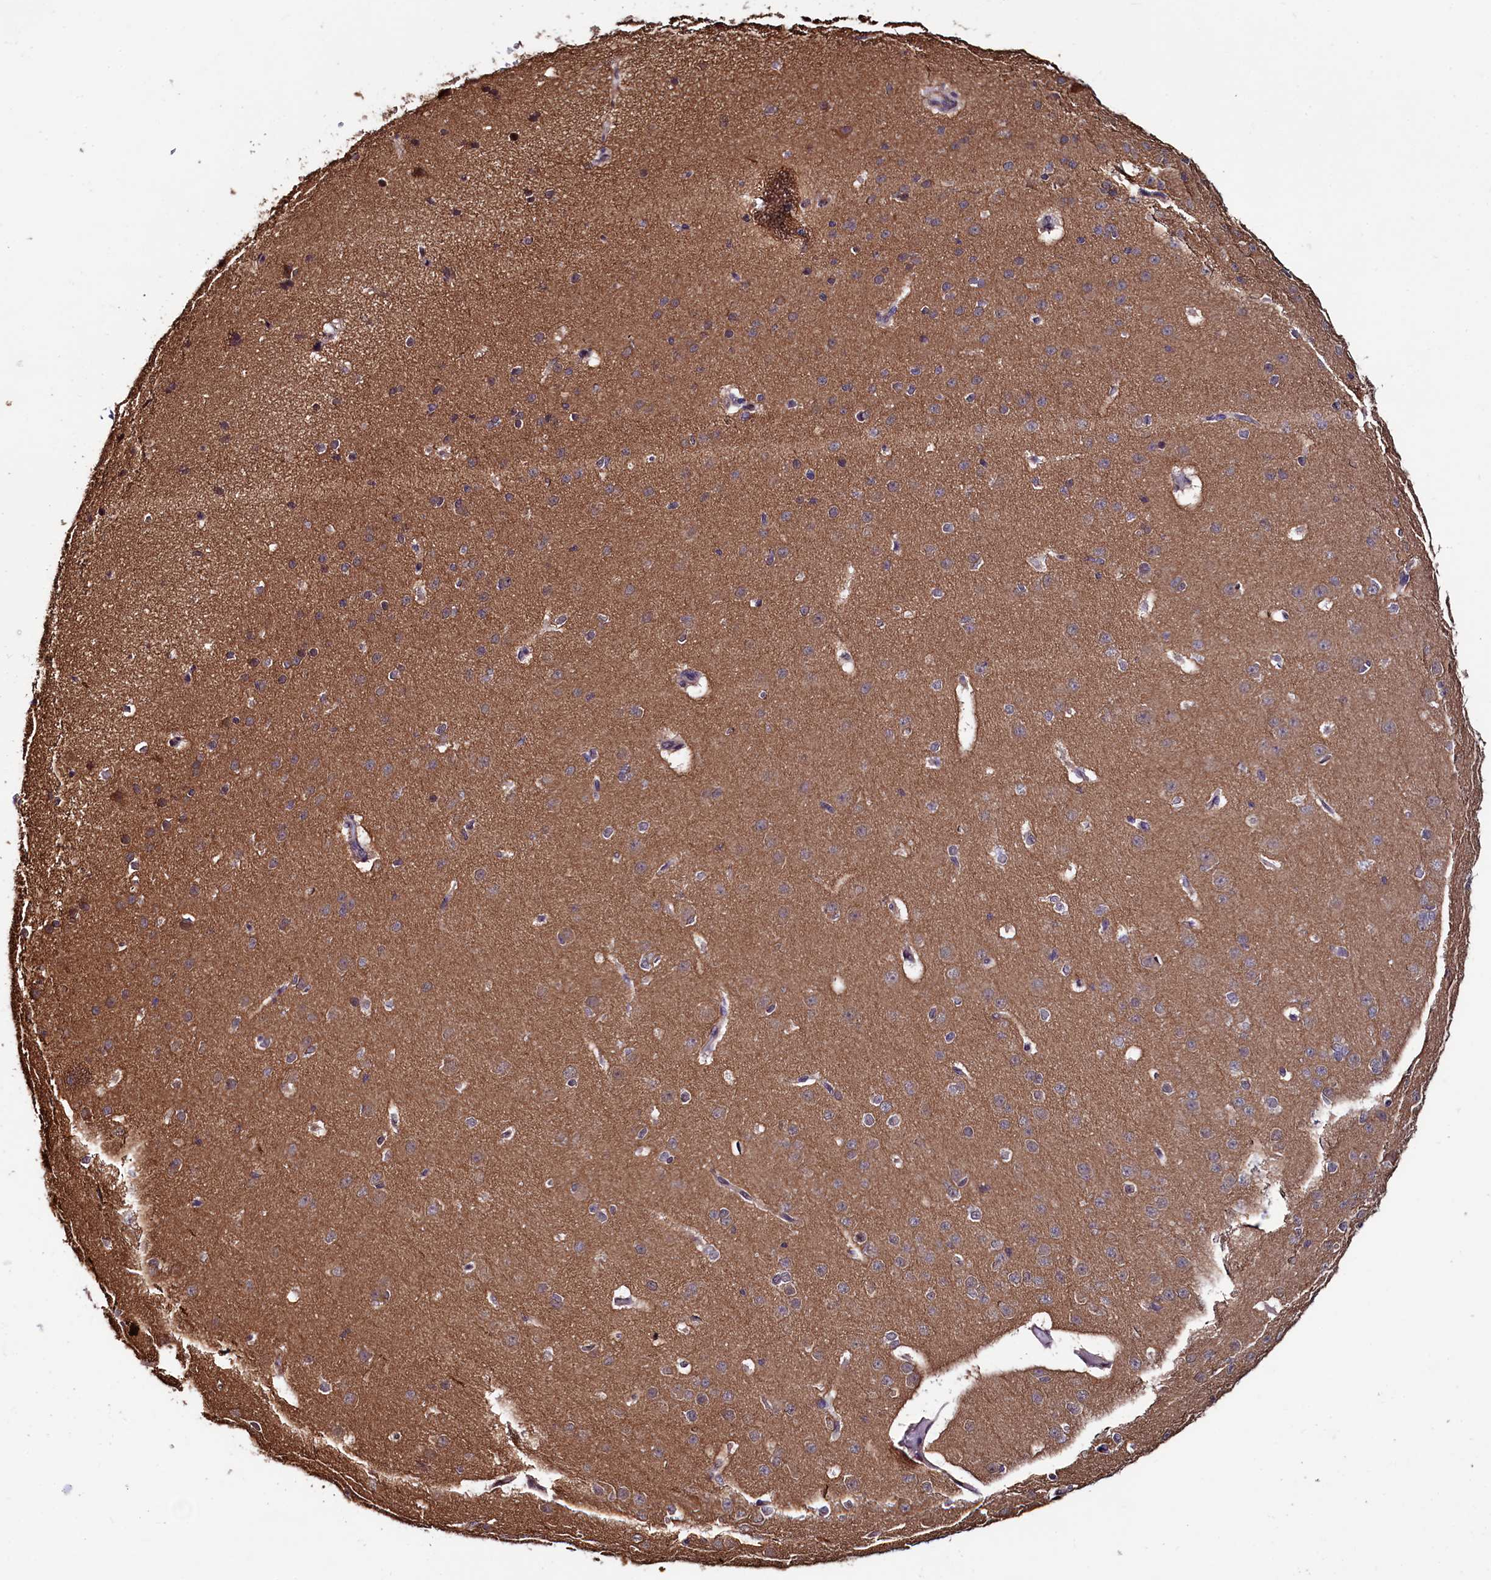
{"staining": {"intensity": "weak", "quantity": ">75%", "location": "cytoplasmic/membranous"}, "tissue": "cerebral cortex", "cell_type": "Endothelial cells", "image_type": "normal", "snomed": [{"axis": "morphology", "description": "Normal tissue, NOS"}, {"axis": "morphology", "description": "Developmental malformation"}, {"axis": "topography", "description": "Cerebral cortex"}], "caption": "Immunohistochemistry (IHC) of unremarkable human cerebral cortex shows low levels of weak cytoplasmic/membranous positivity in approximately >75% of endothelial cells. (IHC, brightfield microscopy, high magnification).", "gene": "LEO1", "patient": {"sex": "female", "age": 30}}